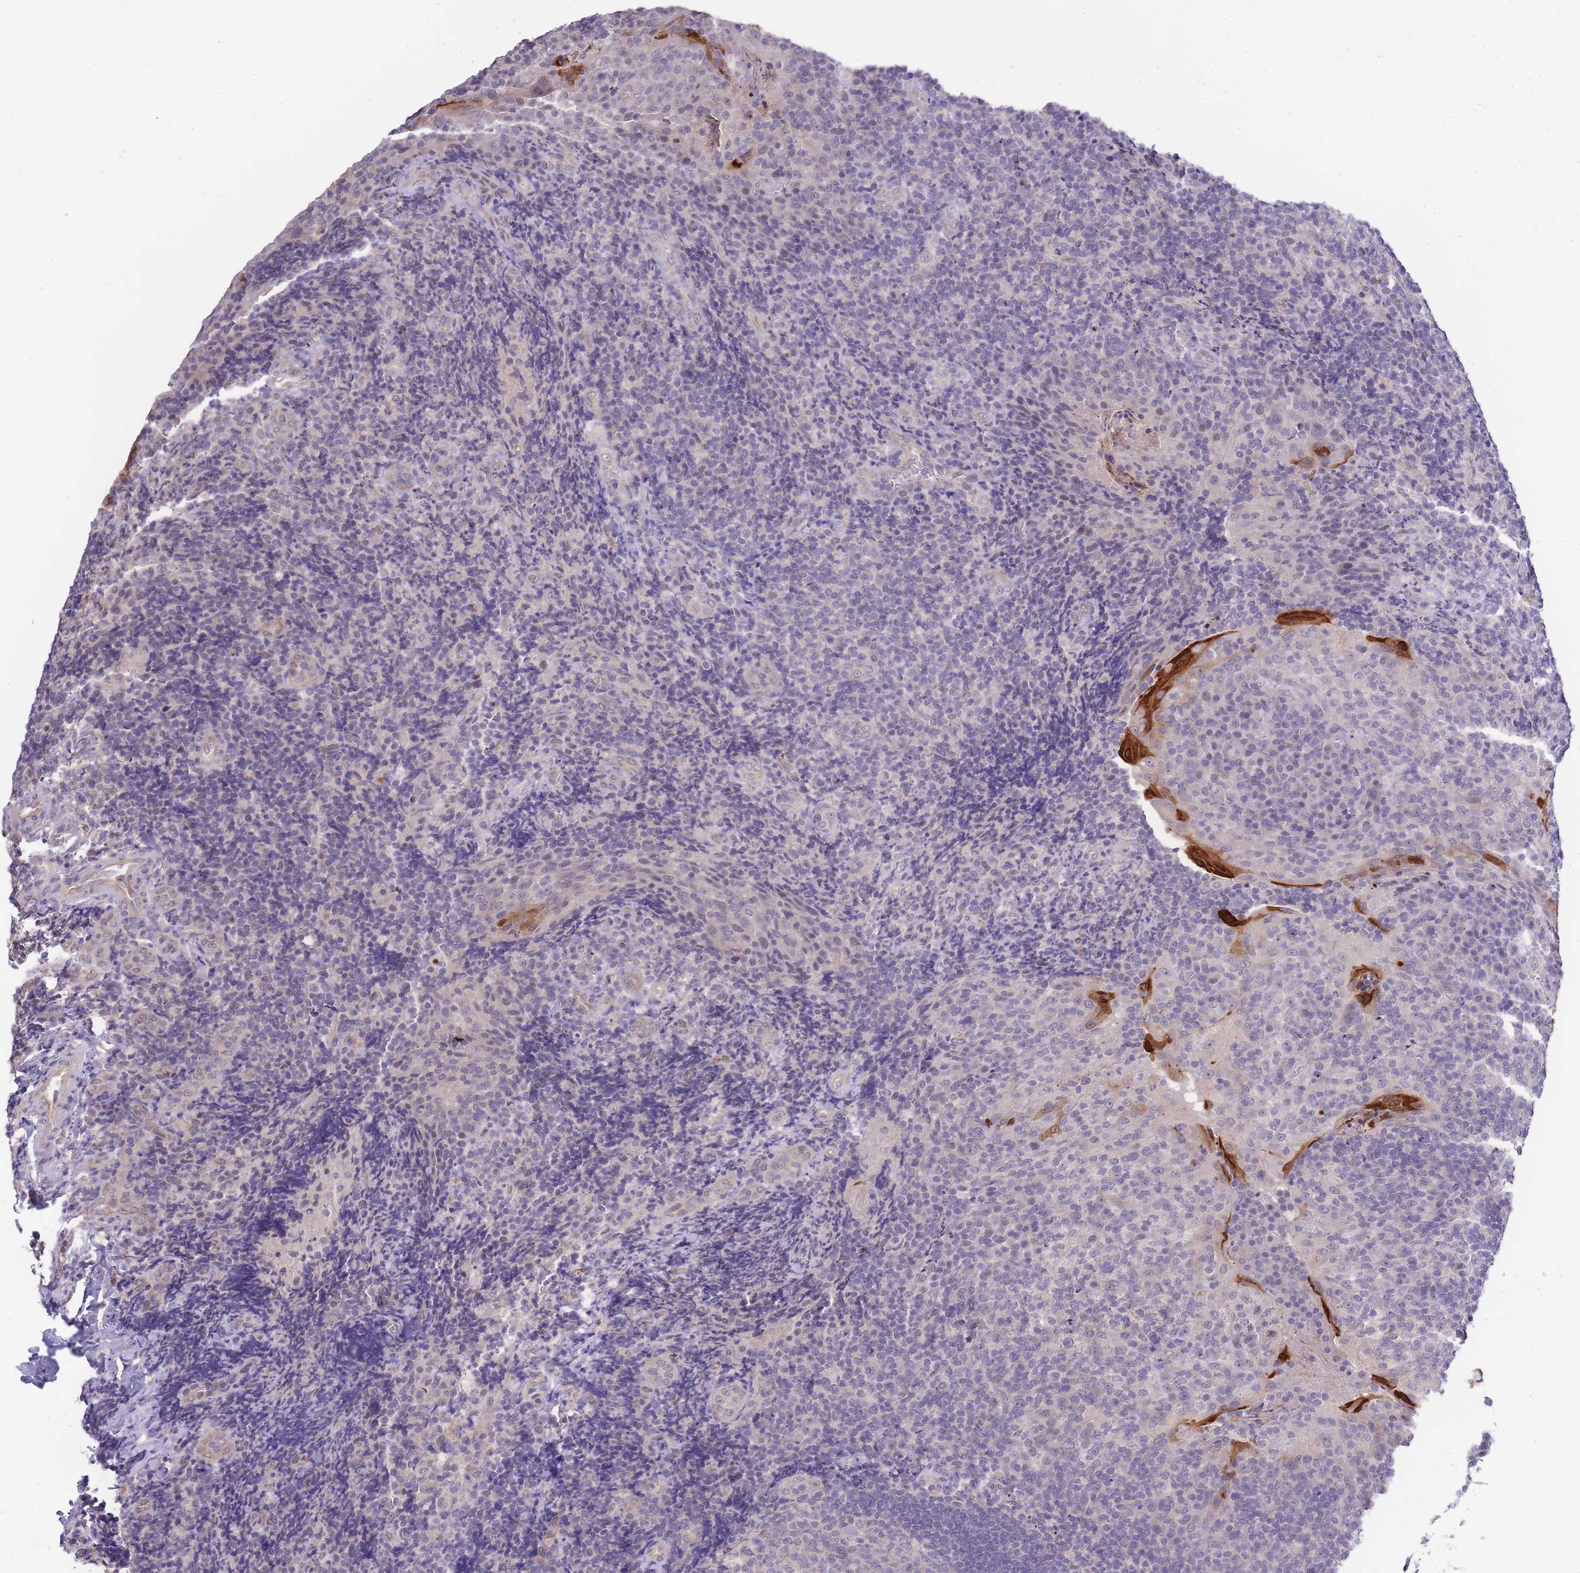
{"staining": {"intensity": "negative", "quantity": "none", "location": "none"}, "tissue": "tonsil", "cell_type": "Germinal center cells", "image_type": "normal", "snomed": [{"axis": "morphology", "description": "Normal tissue, NOS"}, {"axis": "topography", "description": "Tonsil"}], "caption": "This photomicrograph is of unremarkable tonsil stained with immunohistochemistry (IHC) to label a protein in brown with the nuclei are counter-stained blue. There is no expression in germinal center cells.", "gene": "C19orf25", "patient": {"sex": "male", "age": 17}}